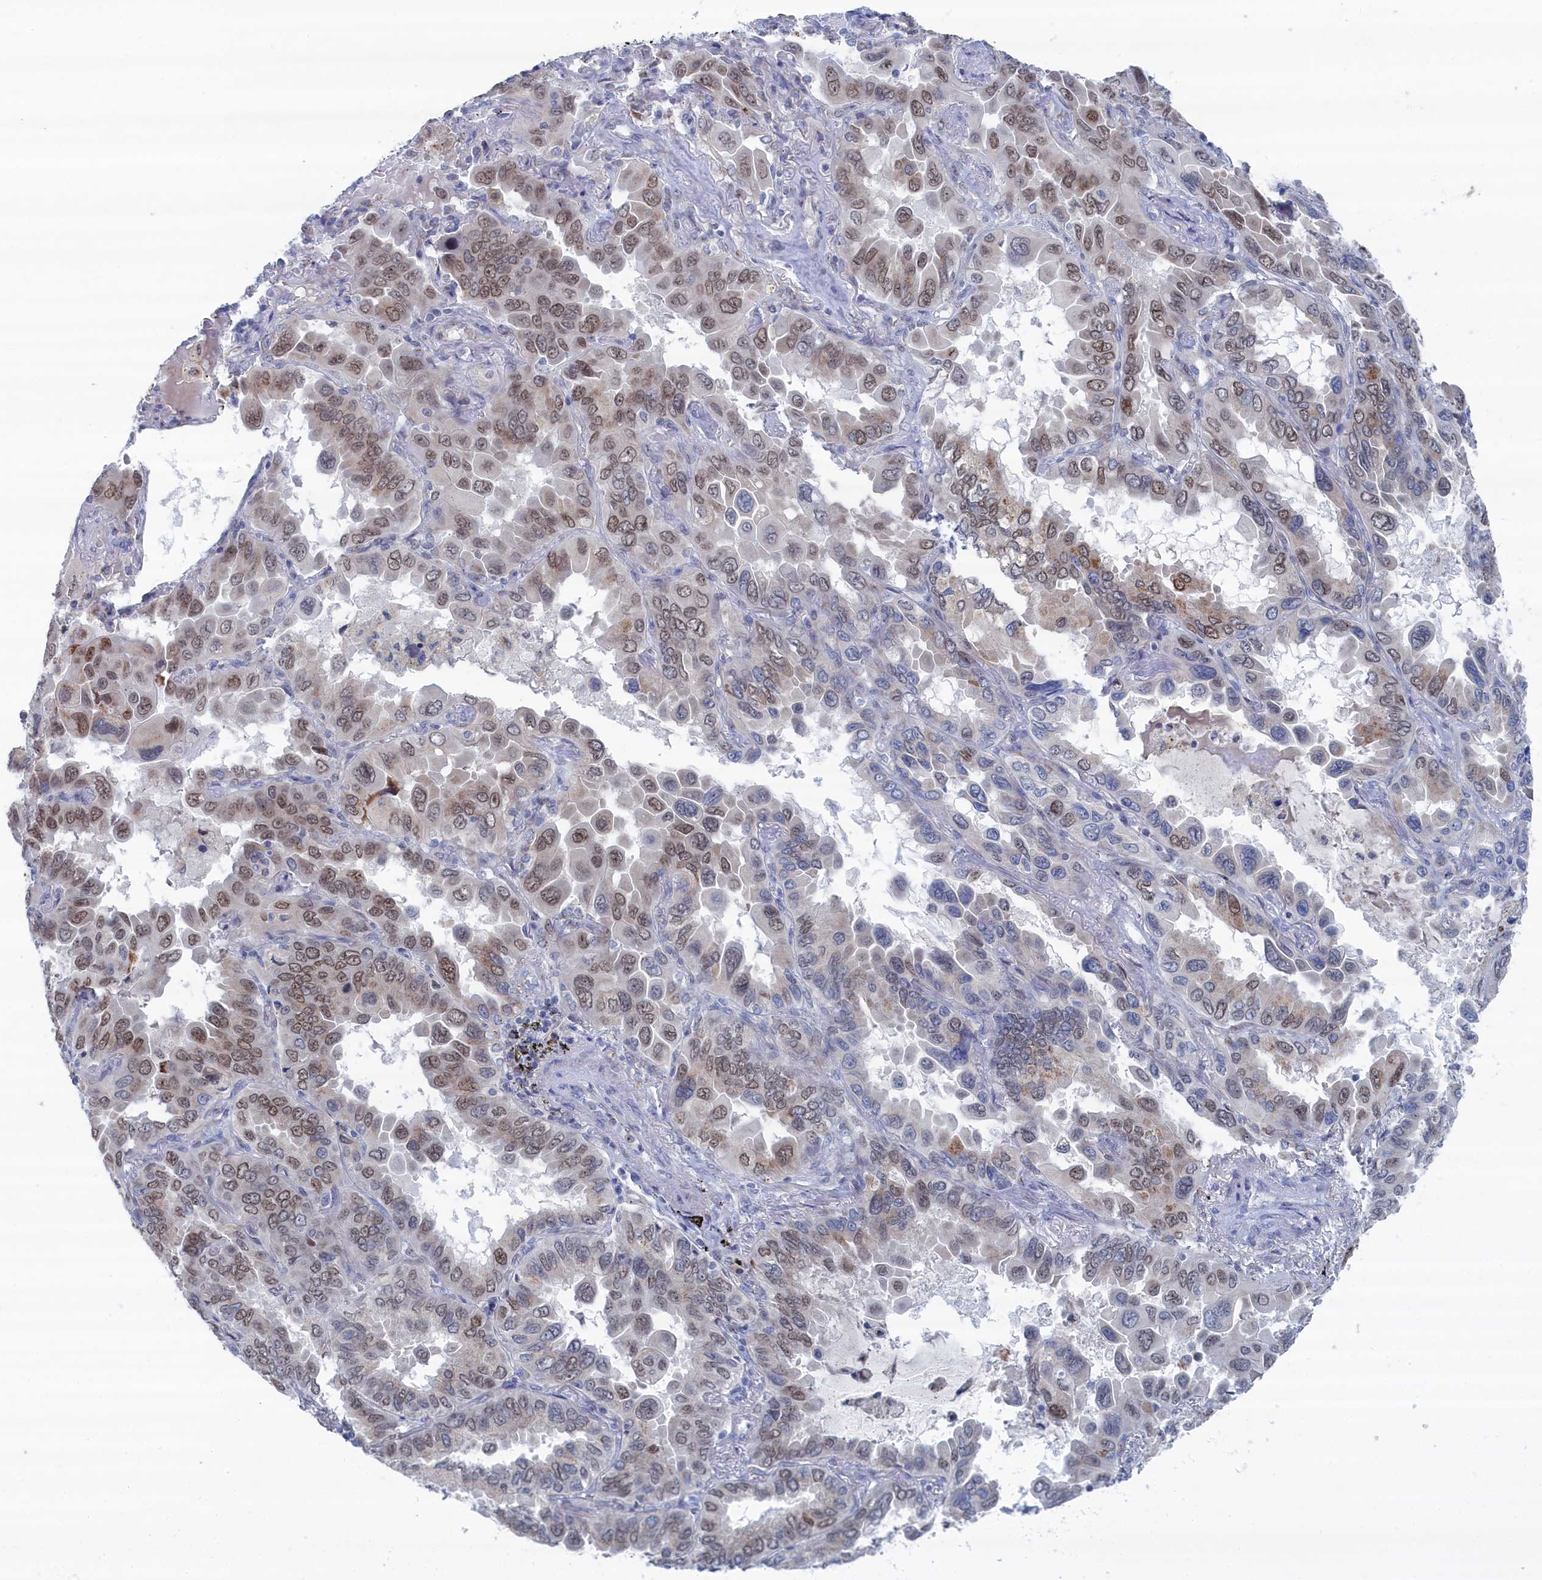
{"staining": {"intensity": "moderate", "quantity": "25%-75%", "location": "nuclear"}, "tissue": "lung cancer", "cell_type": "Tumor cells", "image_type": "cancer", "snomed": [{"axis": "morphology", "description": "Adenocarcinoma, NOS"}, {"axis": "topography", "description": "Lung"}], "caption": "DAB immunohistochemical staining of human lung cancer reveals moderate nuclear protein positivity in about 25%-75% of tumor cells.", "gene": "IRX1", "patient": {"sex": "male", "age": 64}}